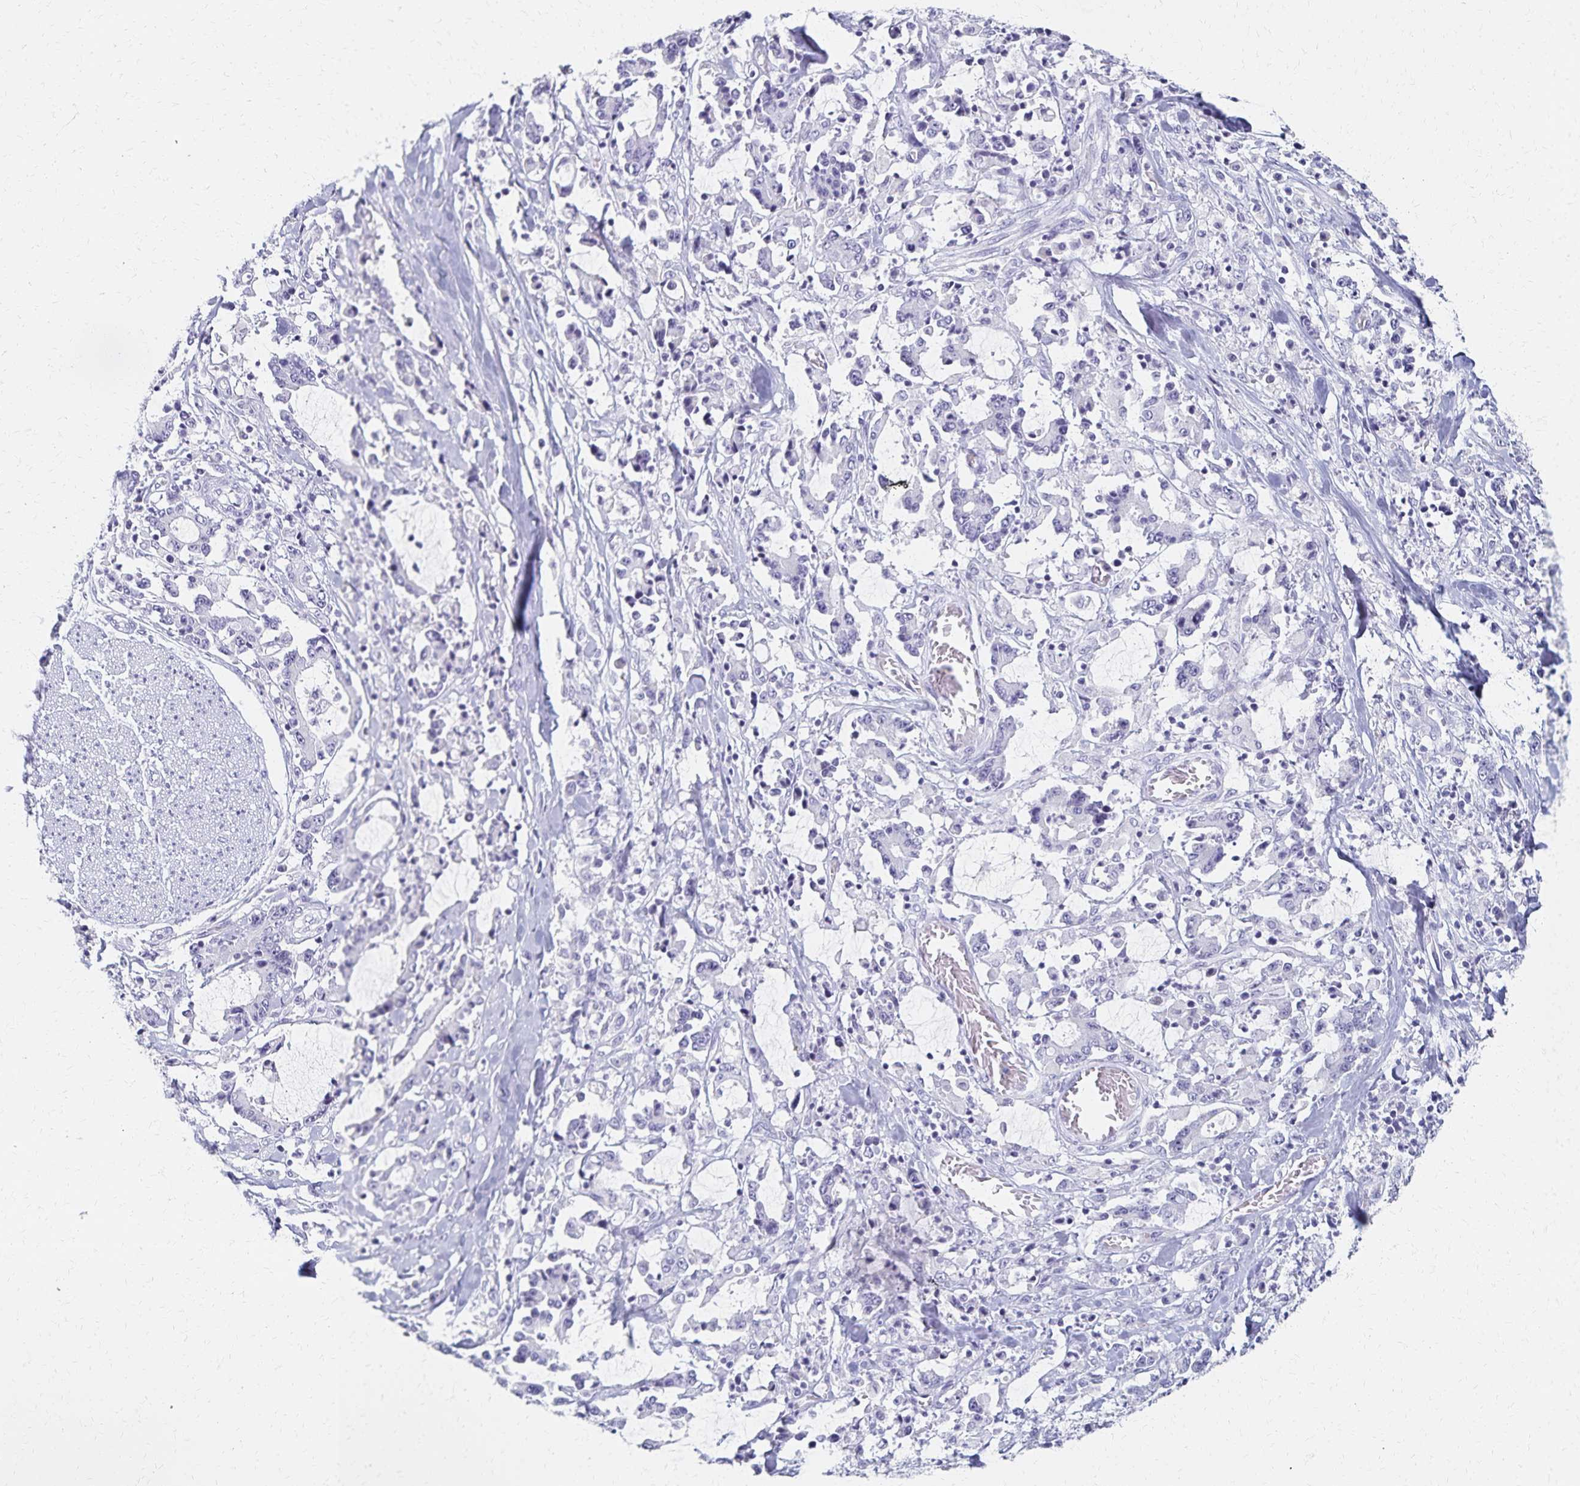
{"staining": {"intensity": "negative", "quantity": "none", "location": "none"}, "tissue": "stomach cancer", "cell_type": "Tumor cells", "image_type": "cancer", "snomed": [{"axis": "morphology", "description": "Adenocarcinoma, NOS"}, {"axis": "topography", "description": "Stomach, upper"}], "caption": "There is no significant positivity in tumor cells of adenocarcinoma (stomach).", "gene": "C2orf50", "patient": {"sex": "male", "age": 68}}